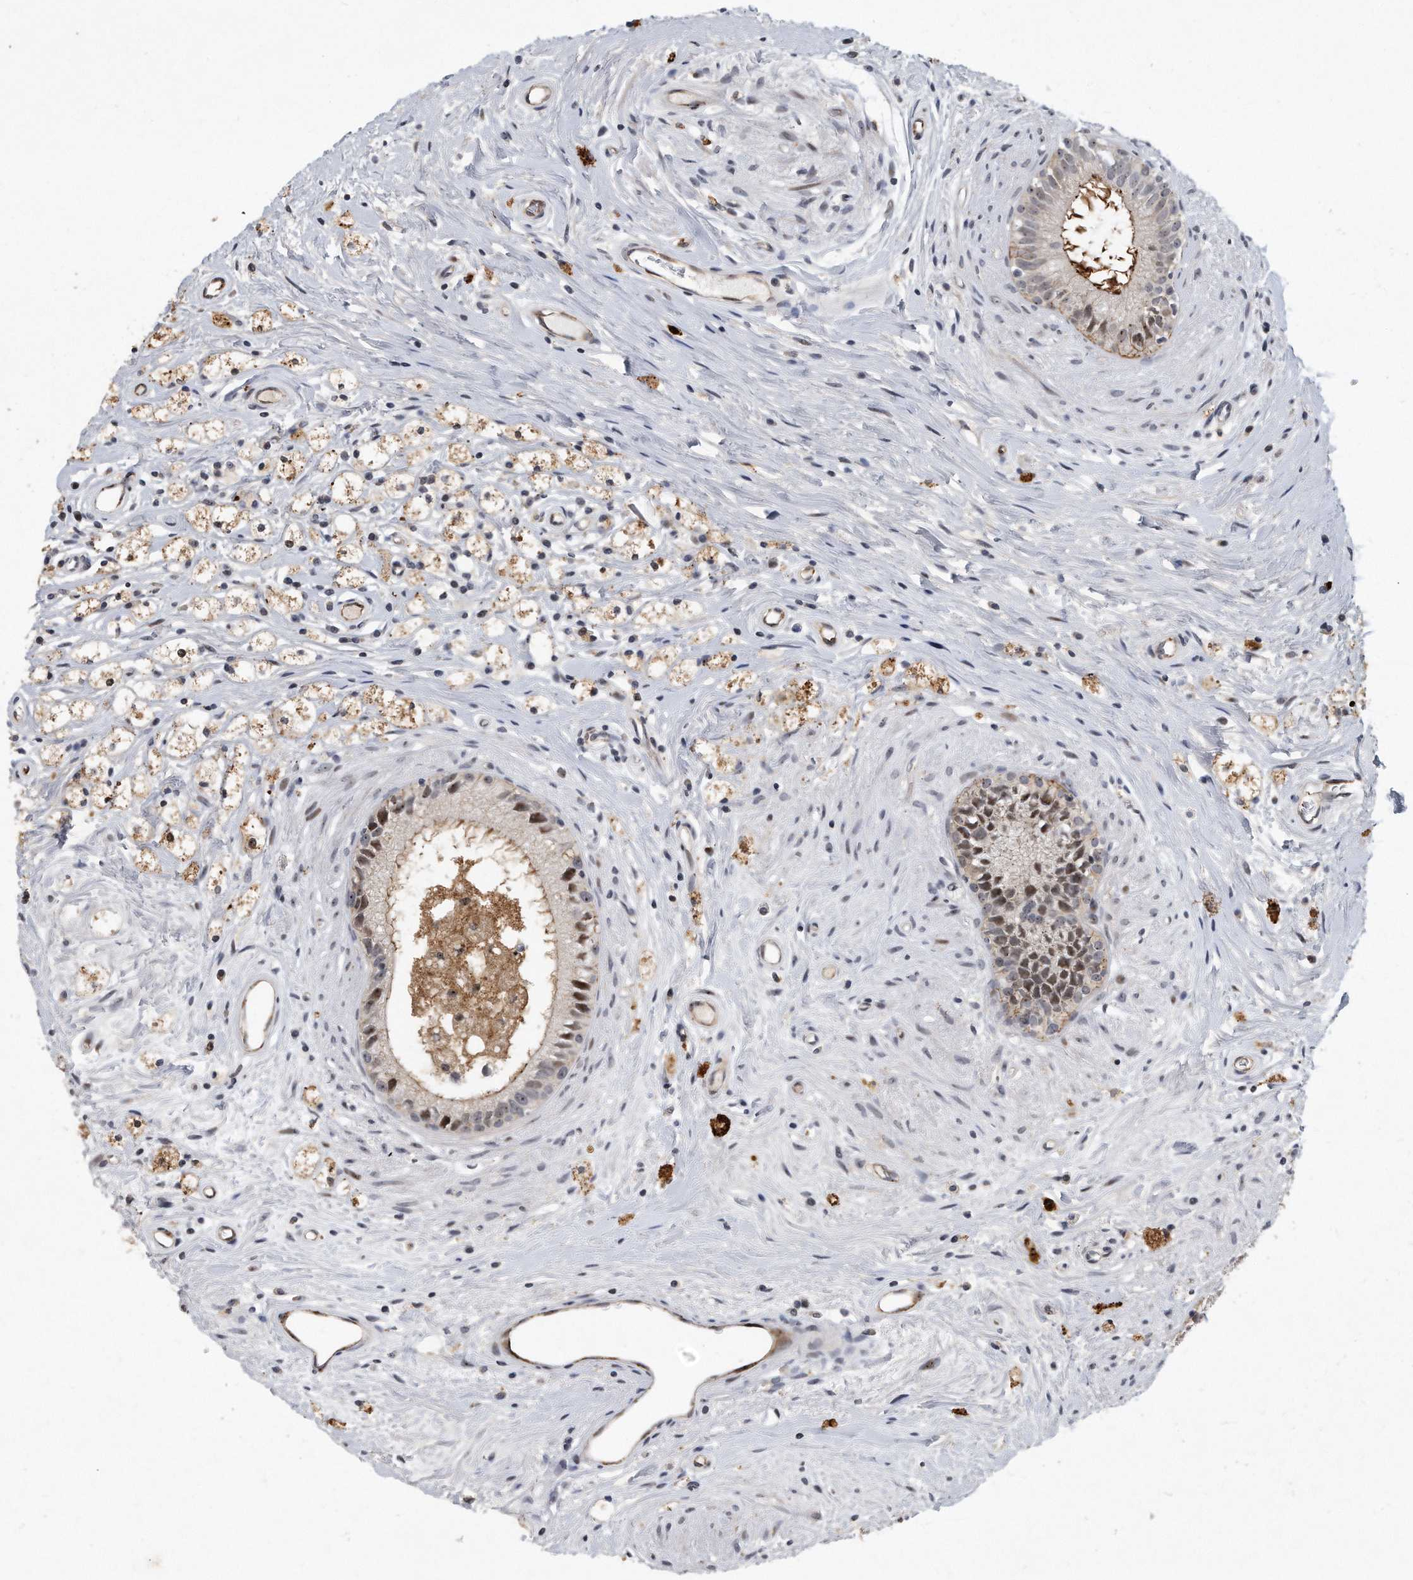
{"staining": {"intensity": "moderate", "quantity": "<25%", "location": "cytoplasmic/membranous,nuclear"}, "tissue": "epididymis", "cell_type": "Glandular cells", "image_type": "normal", "snomed": [{"axis": "morphology", "description": "Normal tissue, NOS"}, {"axis": "topography", "description": "Epididymis"}], "caption": "Moderate cytoplasmic/membranous,nuclear positivity for a protein is identified in about <25% of glandular cells of unremarkable epididymis using IHC.", "gene": "PGBD2", "patient": {"sex": "male", "age": 80}}